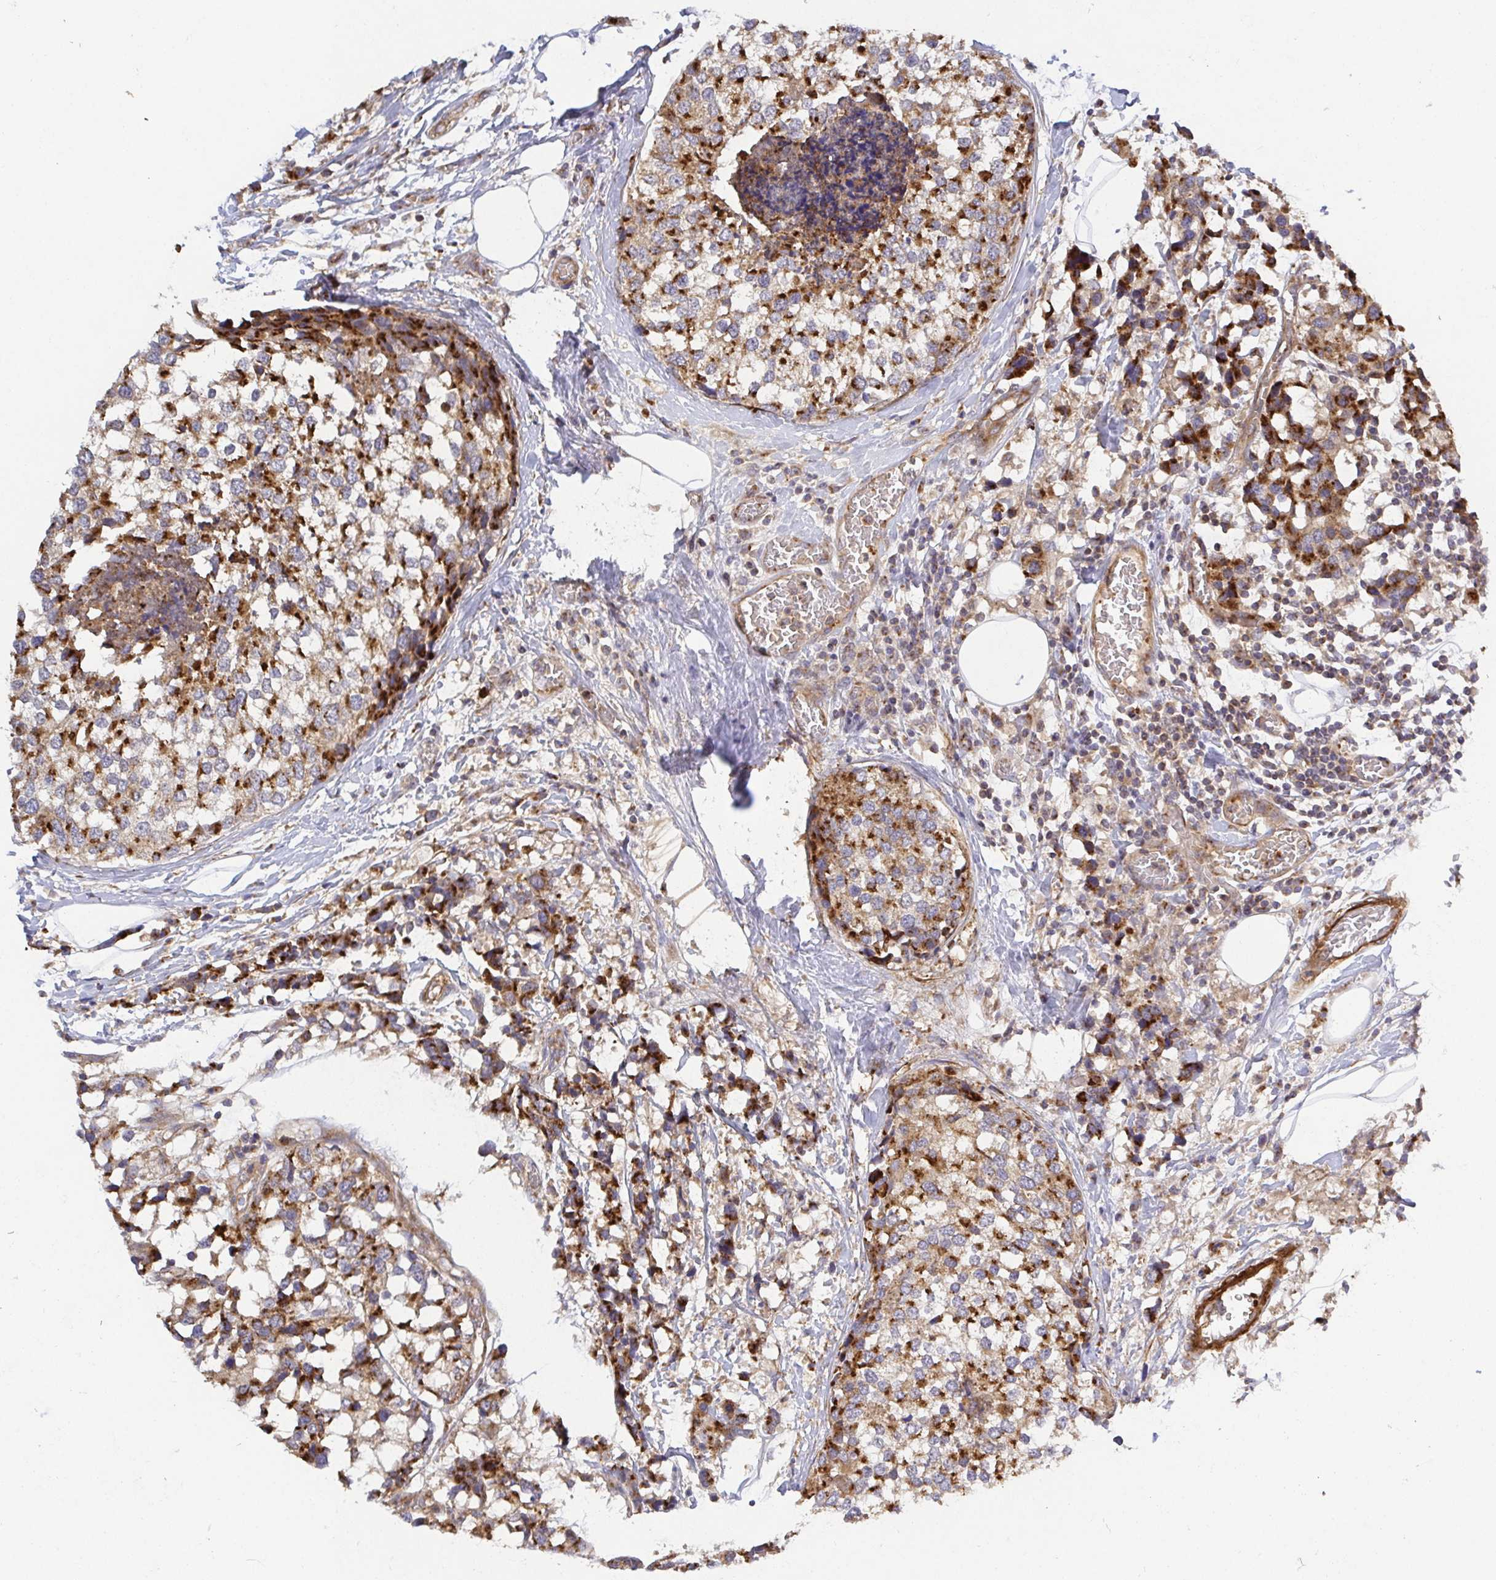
{"staining": {"intensity": "strong", "quantity": ">75%", "location": "cytoplasmic/membranous"}, "tissue": "breast cancer", "cell_type": "Tumor cells", "image_type": "cancer", "snomed": [{"axis": "morphology", "description": "Lobular carcinoma"}, {"axis": "topography", "description": "Breast"}], "caption": "Strong cytoplasmic/membranous expression is identified in about >75% of tumor cells in breast cancer (lobular carcinoma).", "gene": "TM9SF4", "patient": {"sex": "female", "age": 59}}